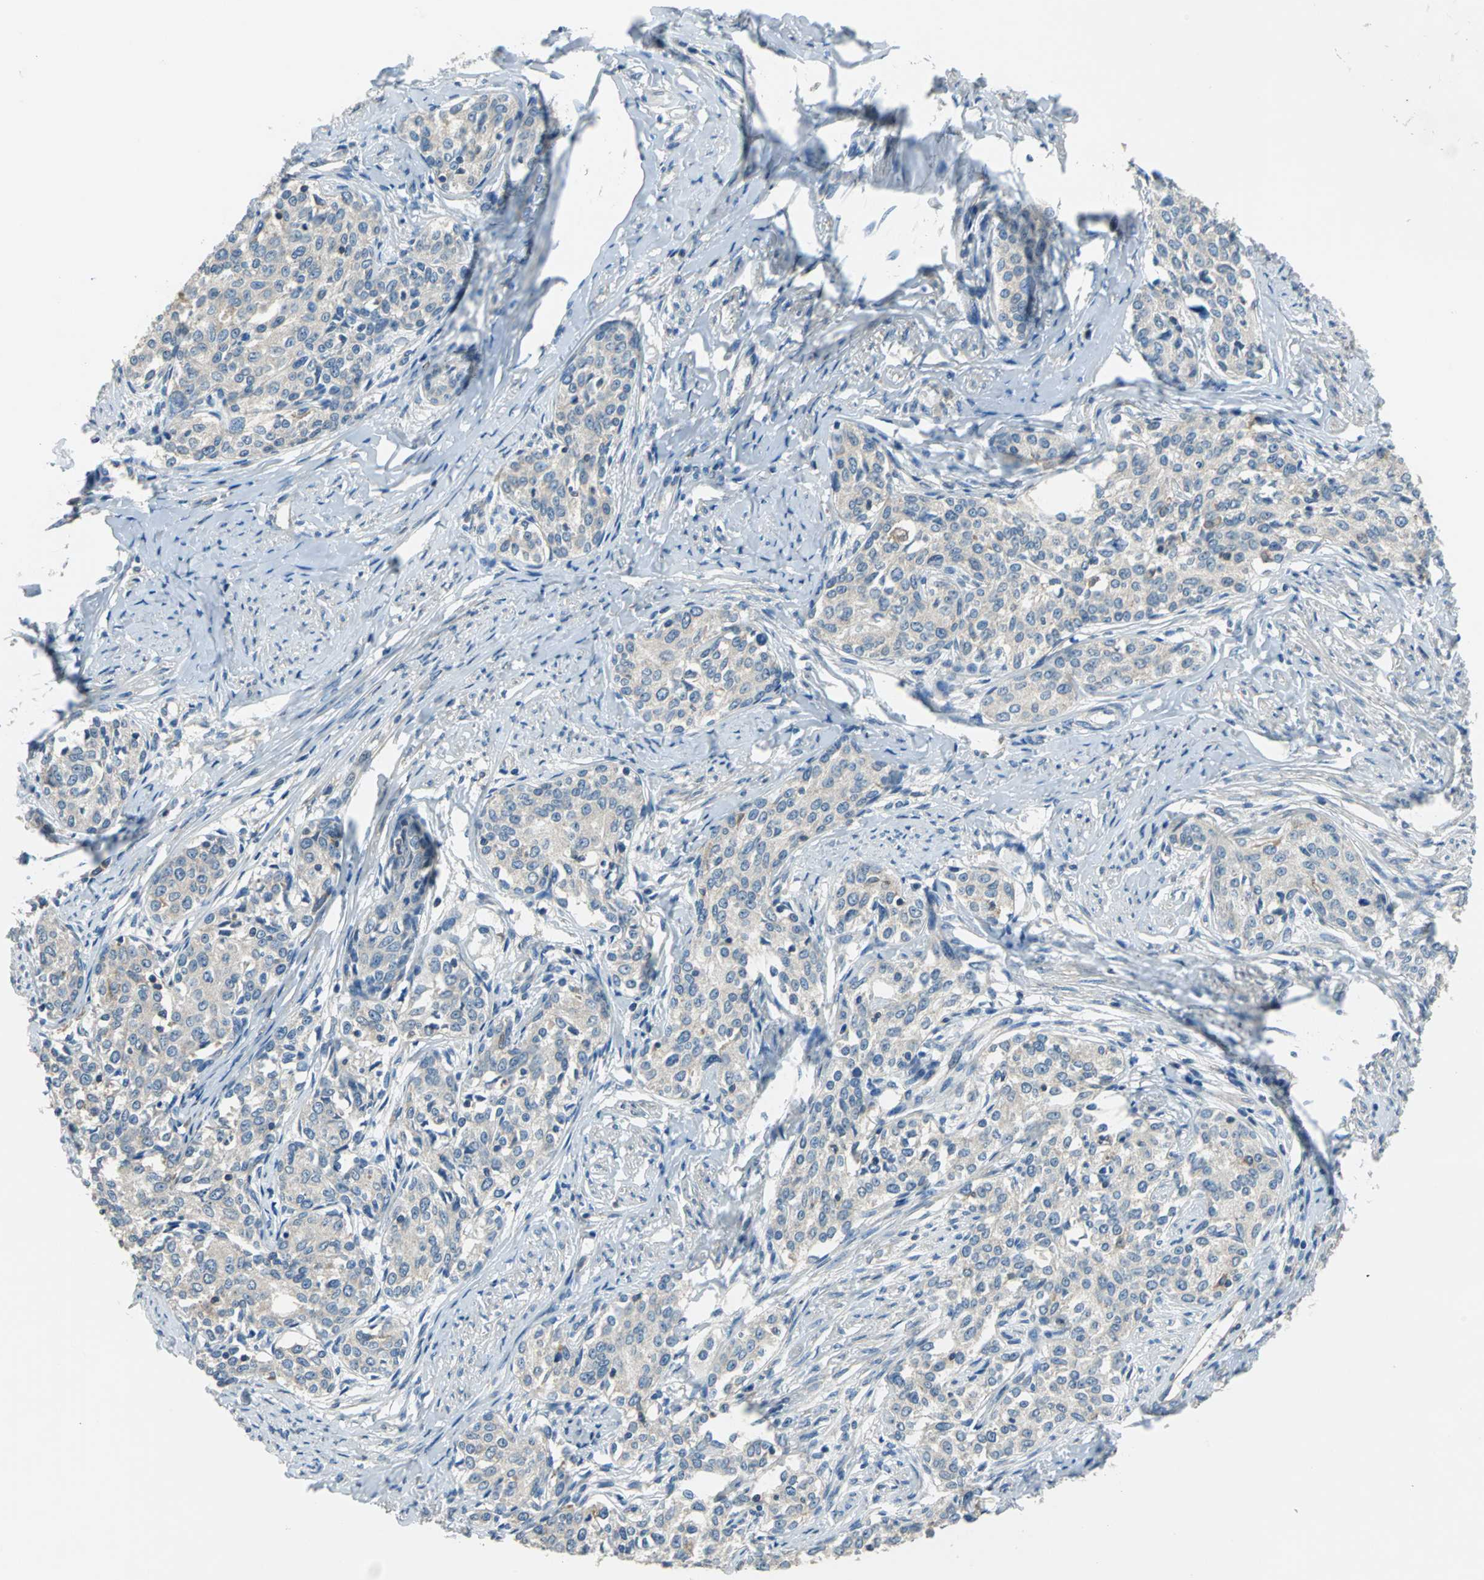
{"staining": {"intensity": "negative", "quantity": "none", "location": "none"}, "tissue": "cervical cancer", "cell_type": "Tumor cells", "image_type": "cancer", "snomed": [{"axis": "morphology", "description": "Squamous cell carcinoma, NOS"}, {"axis": "morphology", "description": "Adenocarcinoma, NOS"}, {"axis": "topography", "description": "Cervix"}], "caption": "Cervical cancer (adenocarcinoma) stained for a protein using immunohistochemistry (IHC) displays no expression tumor cells.", "gene": "PRKCA", "patient": {"sex": "female", "age": 52}}